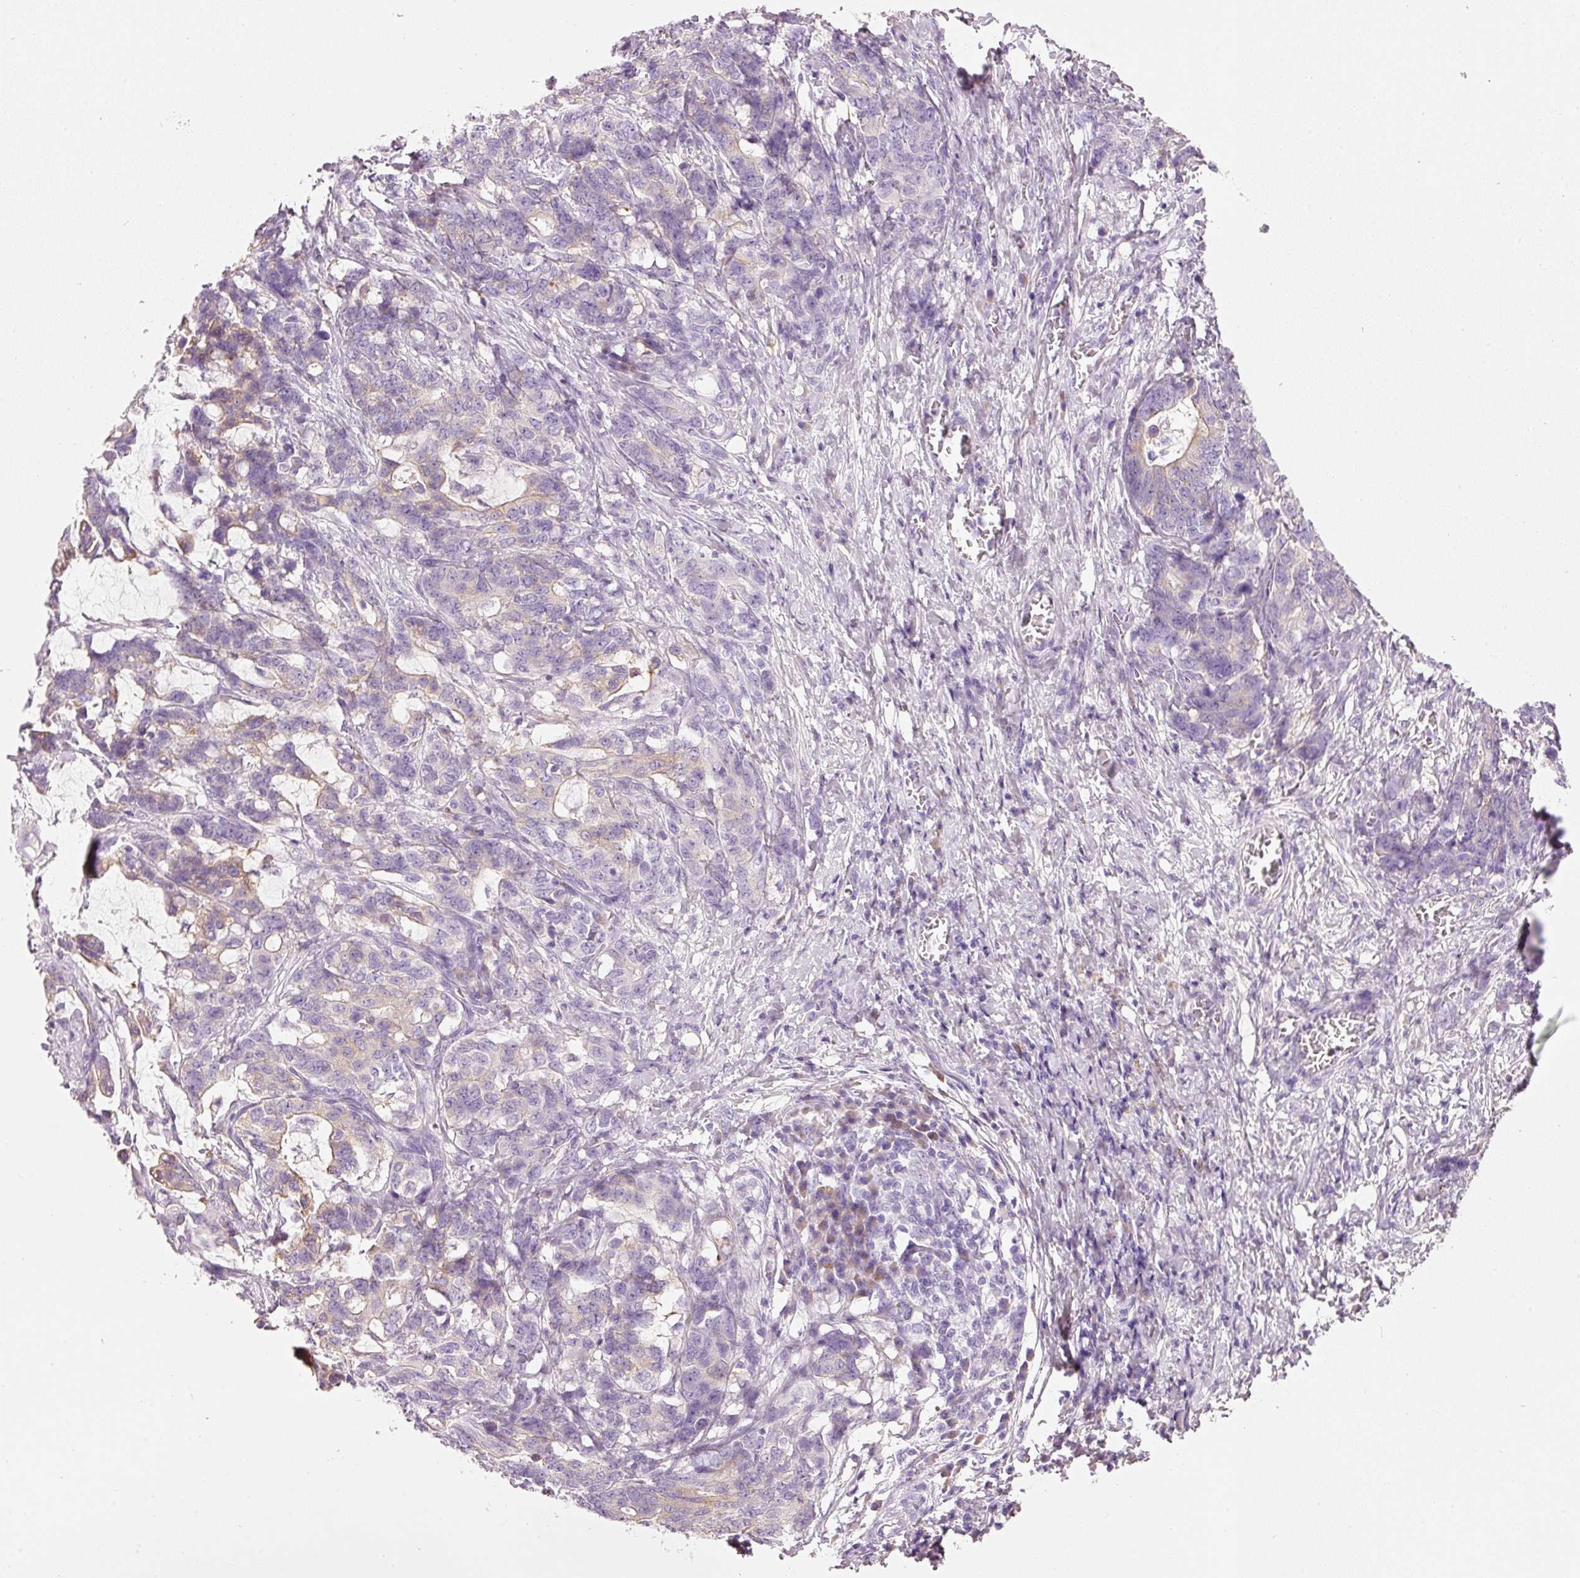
{"staining": {"intensity": "weak", "quantity": "<25%", "location": "cytoplasmic/membranous"}, "tissue": "stomach cancer", "cell_type": "Tumor cells", "image_type": "cancer", "snomed": [{"axis": "morphology", "description": "Normal tissue, NOS"}, {"axis": "morphology", "description": "Adenocarcinoma, NOS"}, {"axis": "topography", "description": "Stomach"}], "caption": "Protein analysis of adenocarcinoma (stomach) exhibits no significant staining in tumor cells.", "gene": "PDXDC1", "patient": {"sex": "female", "age": 64}}